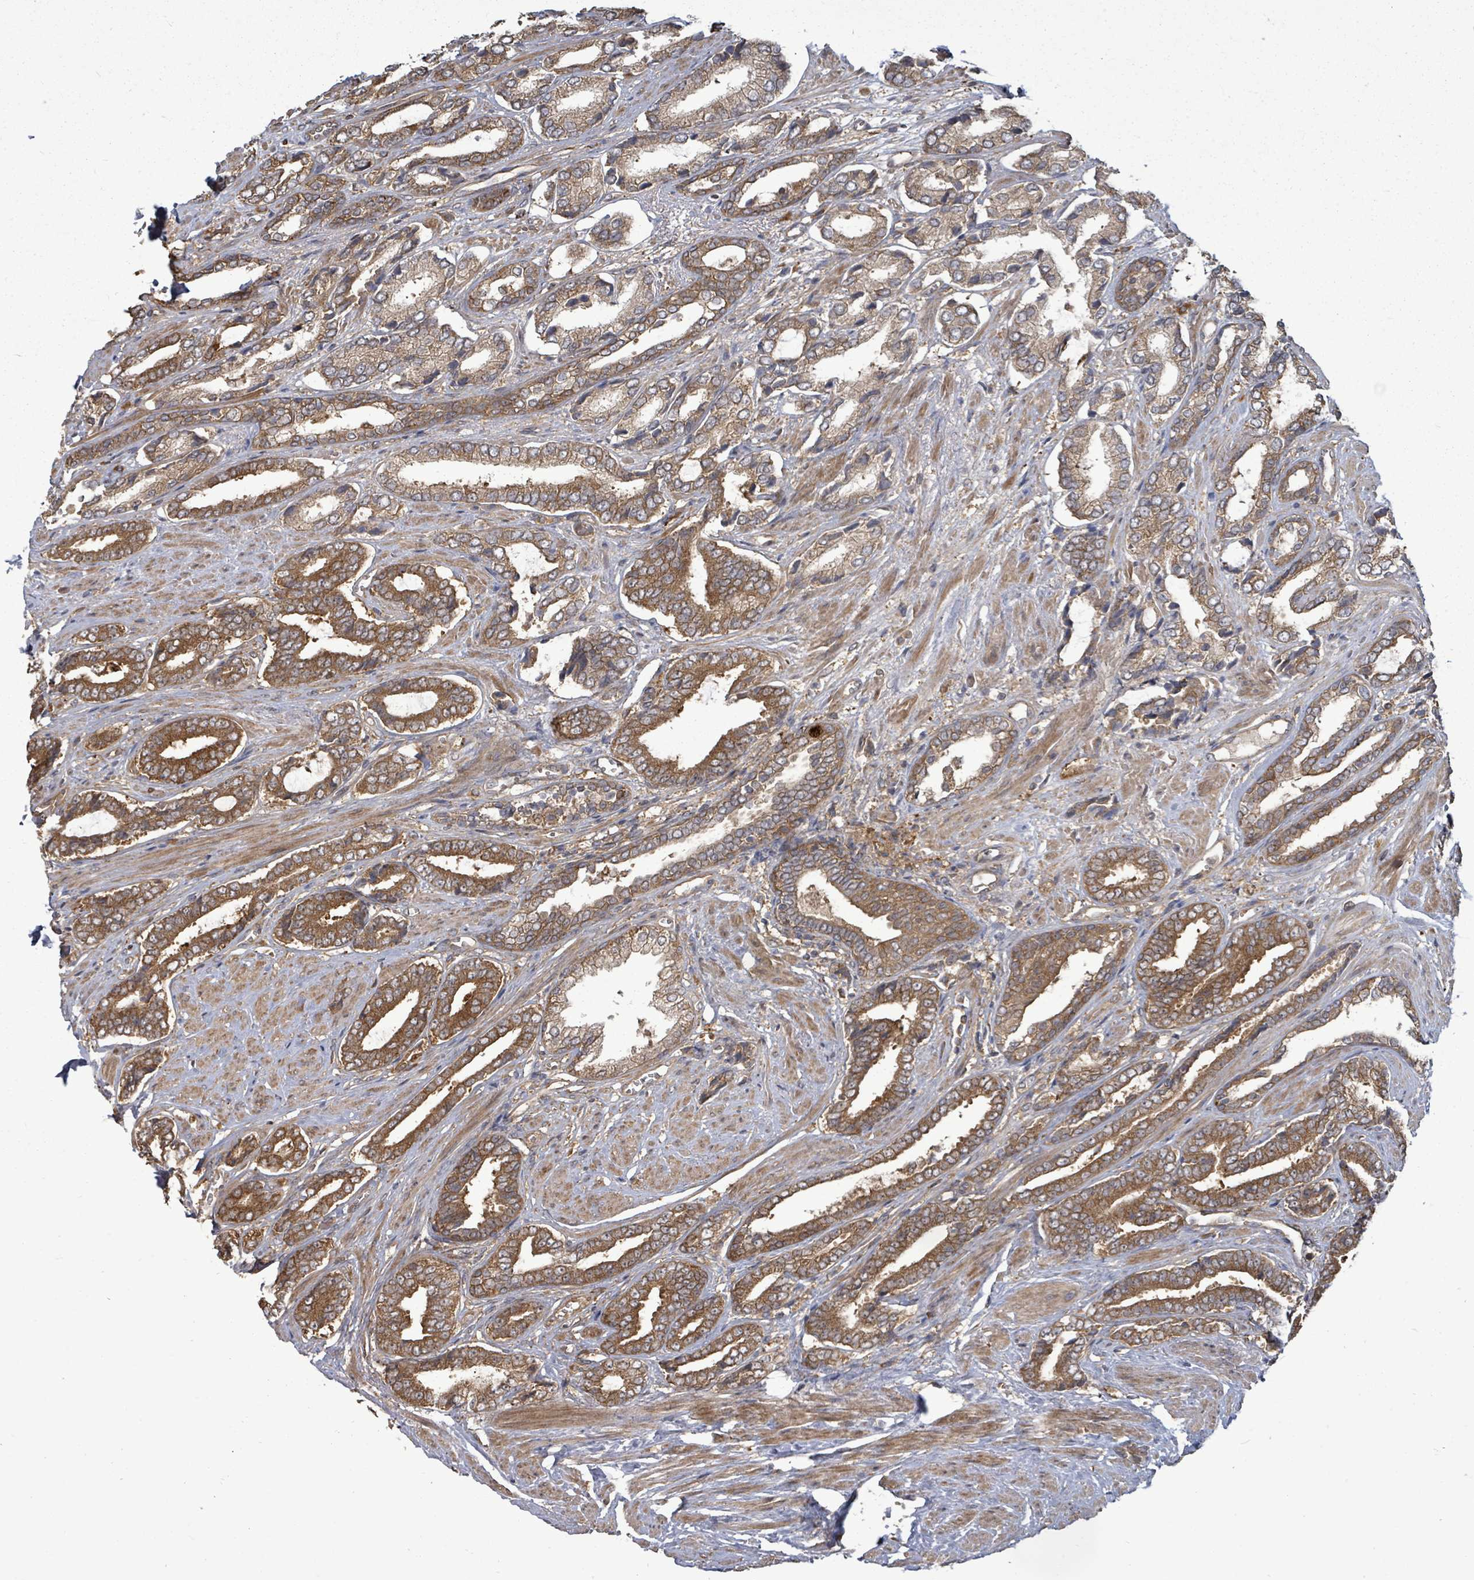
{"staining": {"intensity": "moderate", "quantity": ">75%", "location": "cytoplasmic/membranous"}, "tissue": "prostate cancer", "cell_type": "Tumor cells", "image_type": "cancer", "snomed": [{"axis": "morphology", "description": "Adenocarcinoma, NOS"}, {"axis": "topography", "description": "Prostate and seminal vesicle, NOS"}], "caption": "A micrograph of prostate cancer stained for a protein reveals moderate cytoplasmic/membranous brown staining in tumor cells.", "gene": "EIF3C", "patient": {"sex": "male", "age": 76}}